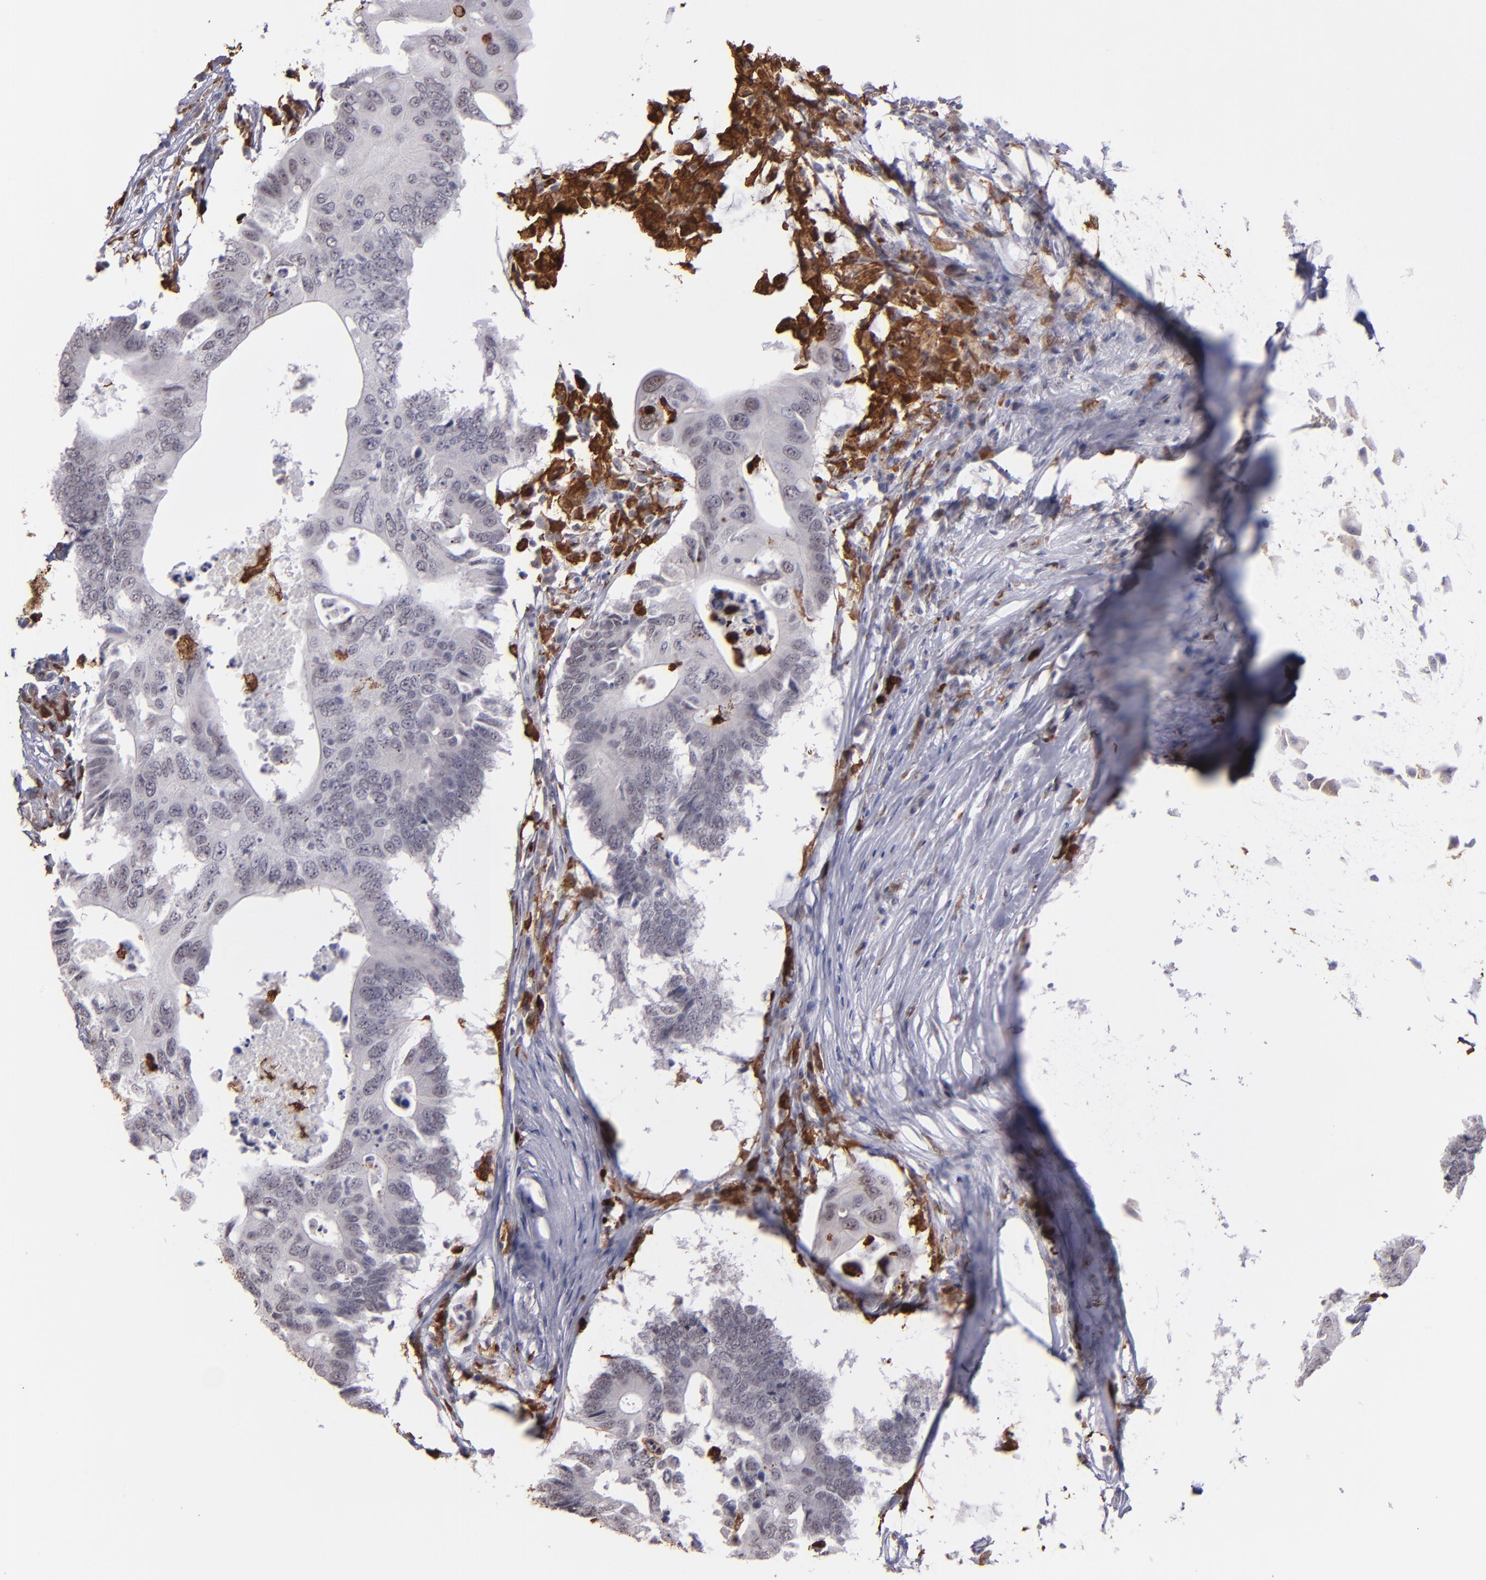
{"staining": {"intensity": "negative", "quantity": "none", "location": "none"}, "tissue": "colorectal cancer", "cell_type": "Tumor cells", "image_type": "cancer", "snomed": [{"axis": "morphology", "description": "Adenocarcinoma, NOS"}, {"axis": "topography", "description": "Colon"}], "caption": "DAB immunohistochemical staining of human colorectal cancer (adenocarcinoma) demonstrates no significant staining in tumor cells.", "gene": "NCF2", "patient": {"sex": "male", "age": 71}}